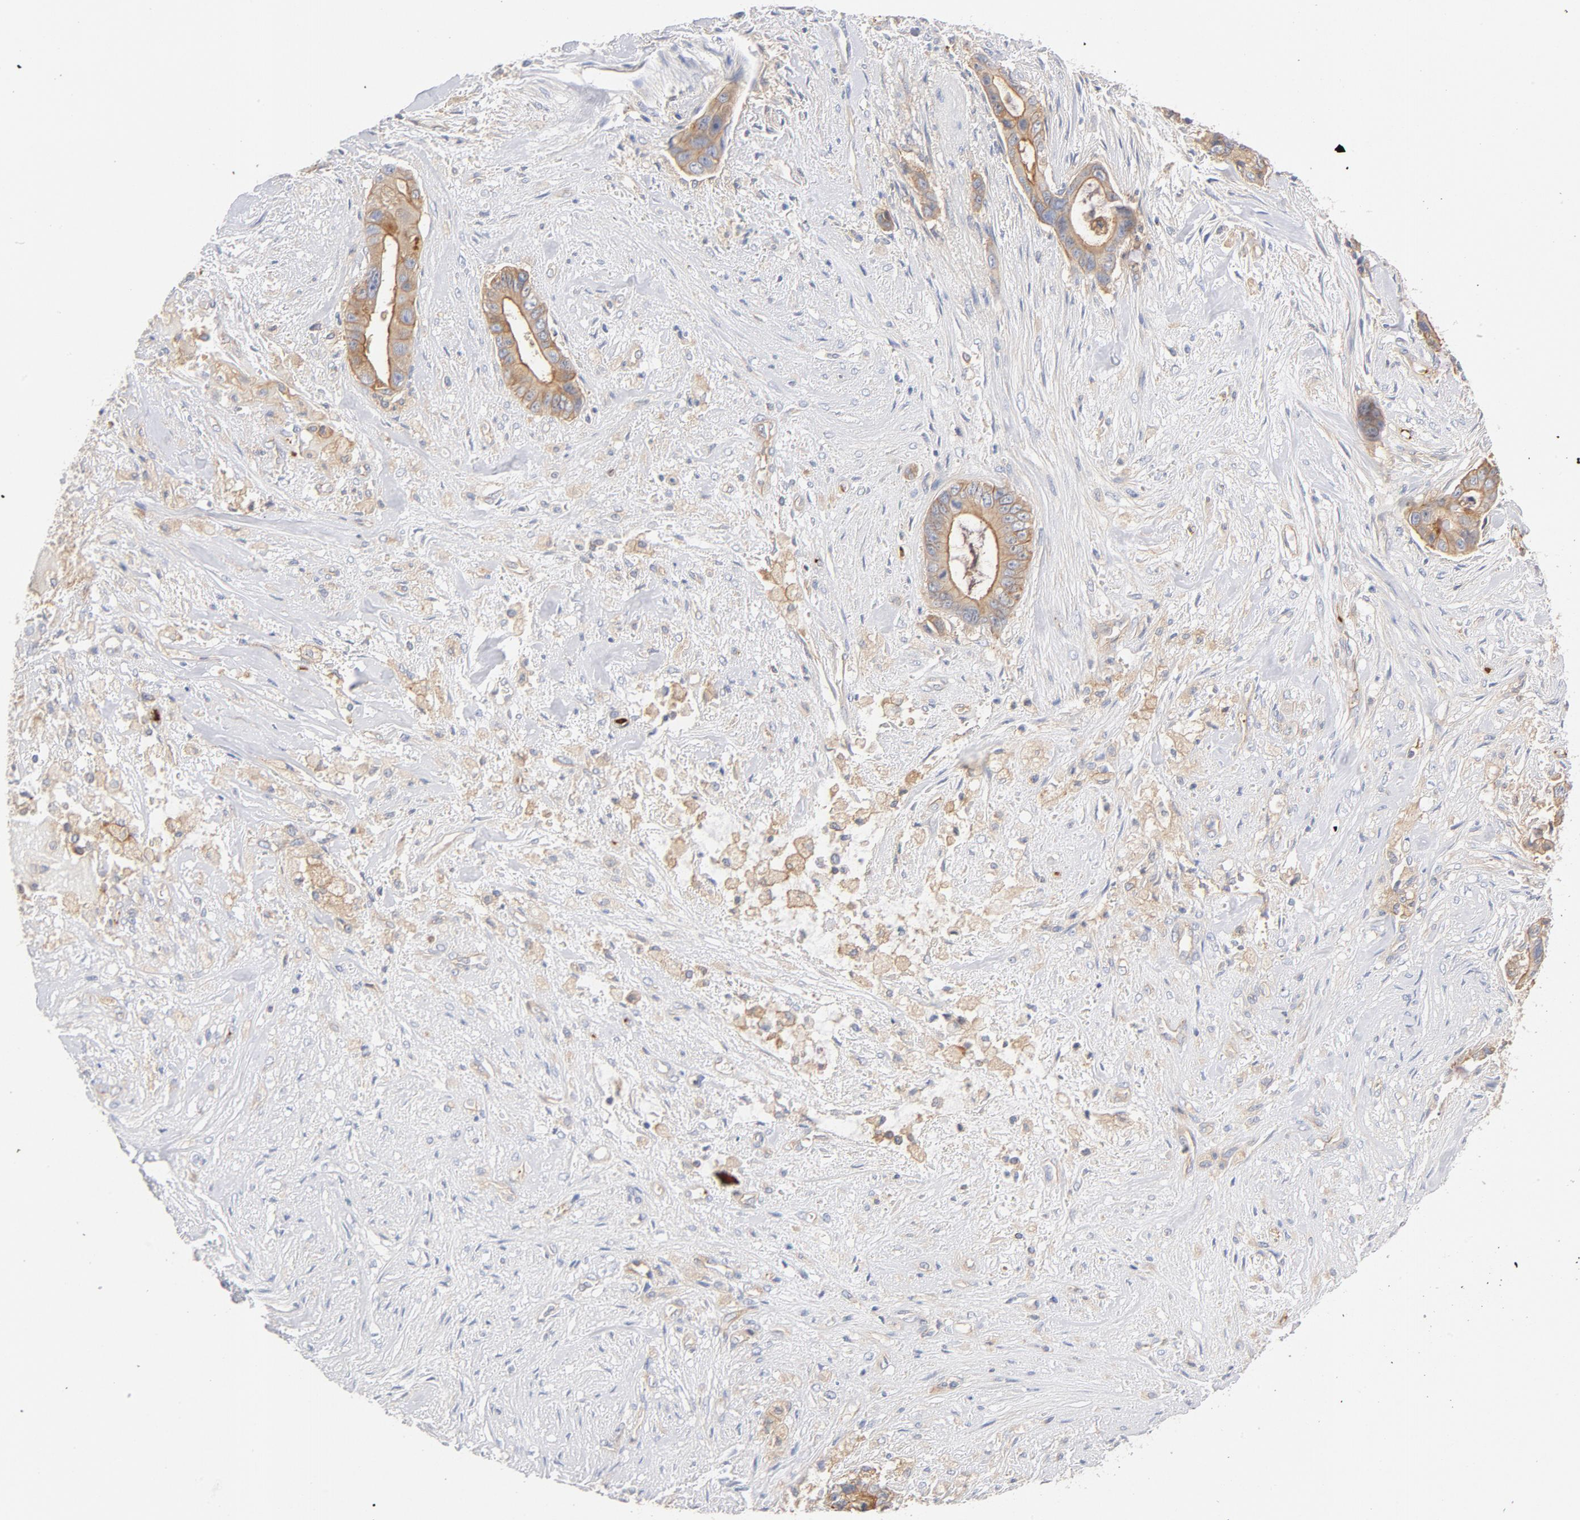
{"staining": {"intensity": "moderate", "quantity": ">75%", "location": "cytoplasmic/membranous"}, "tissue": "liver cancer", "cell_type": "Tumor cells", "image_type": "cancer", "snomed": [{"axis": "morphology", "description": "Cholangiocarcinoma"}, {"axis": "topography", "description": "Liver"}], "caption": "Moderate cytoplasmic/membranous positivity is appreciated in about >75% of tumor cells in liver cancer.", "gene": "SRC", "patient": {"sex": "female", "age": 55}}